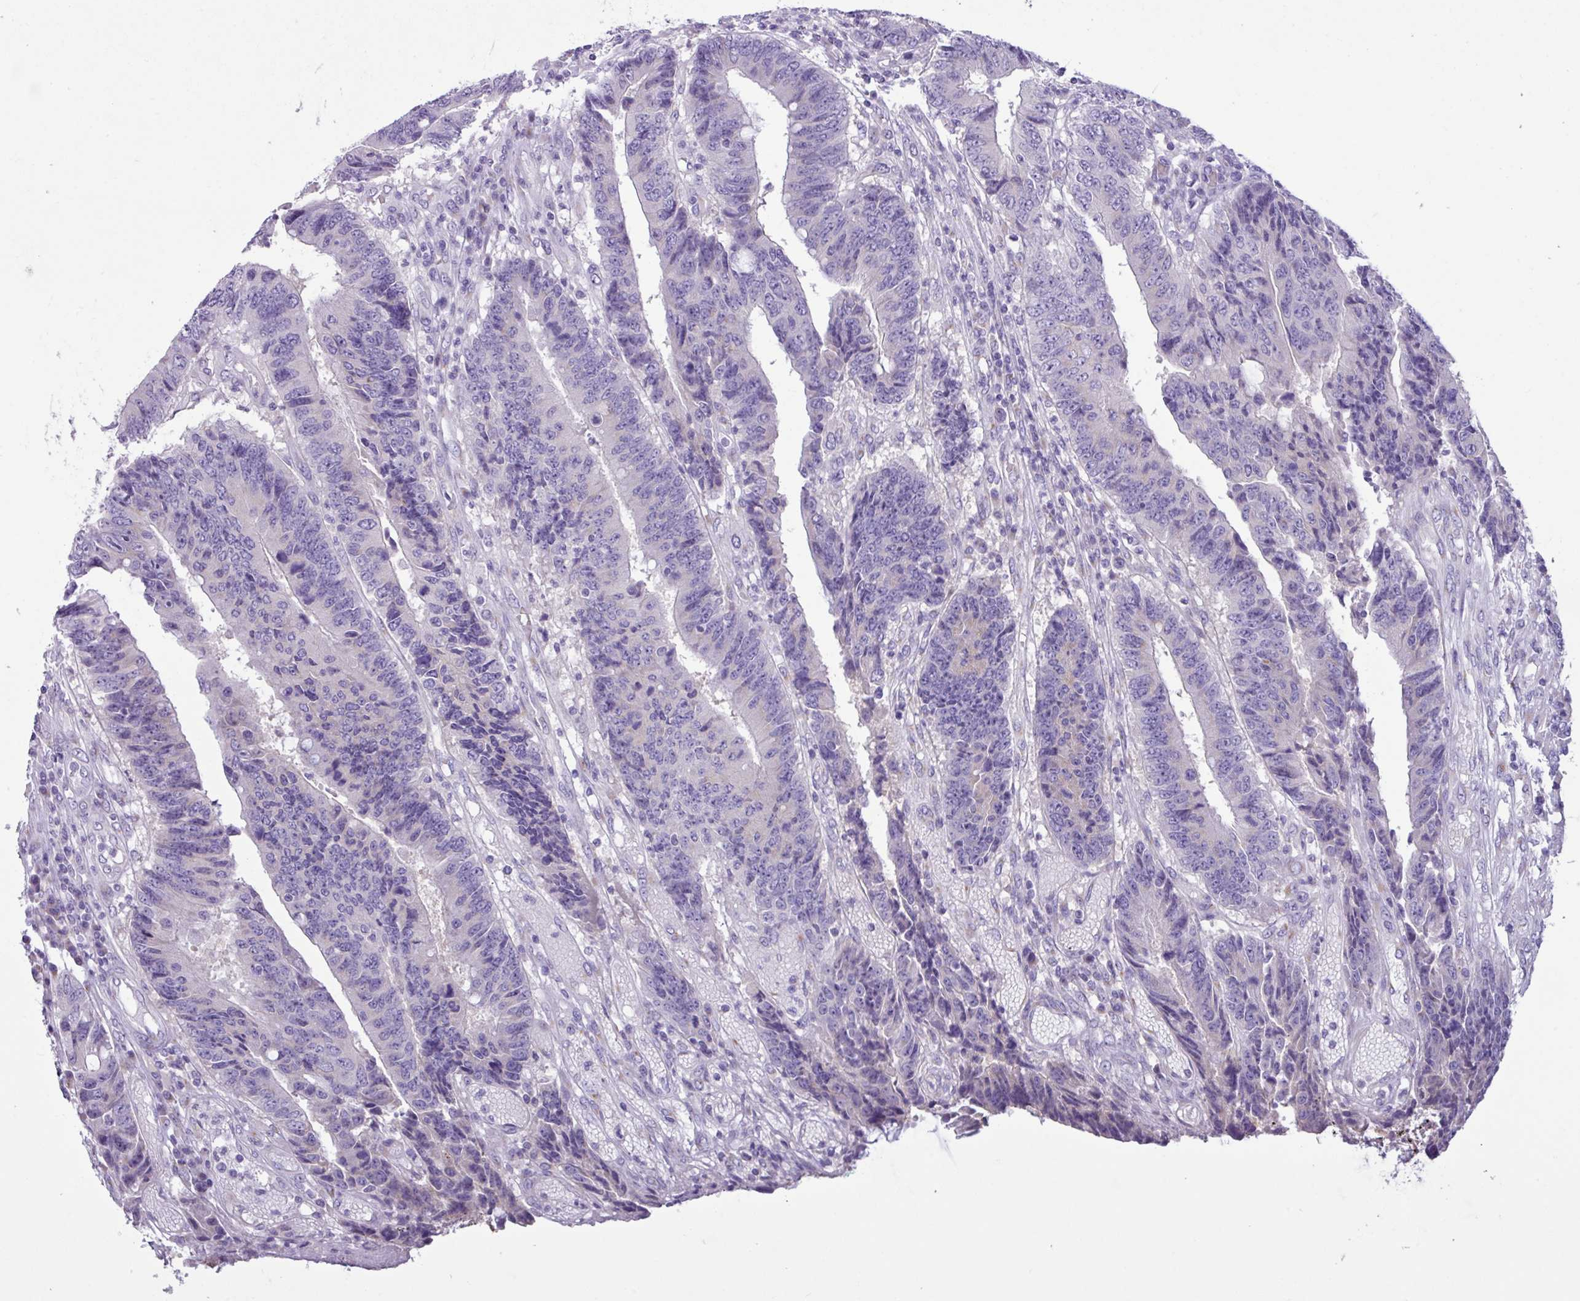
{"staining": {"intensity": "negative", "quantity": "none", "location": "none"}, "tissue": "colorectal cancer", "cell_type": "Tumor cells", "image_type": "cancer", "snomed": [{"axis": "morphology", "description": "Adenocarcinoma, NOS"}, {"axis": "topography", "description": "Rectum"}], "caption": "Immunohistochemistry (IHC) photomicrograph of neoplastic tissue: human colorectal adenocarcinoma stained with DAB (3,3'-diaminobenzidine) demonstrates no significant protein staining in tumor cells.", "gene": "STIMATE", "patient": {"sex": "male", "age": 84}}